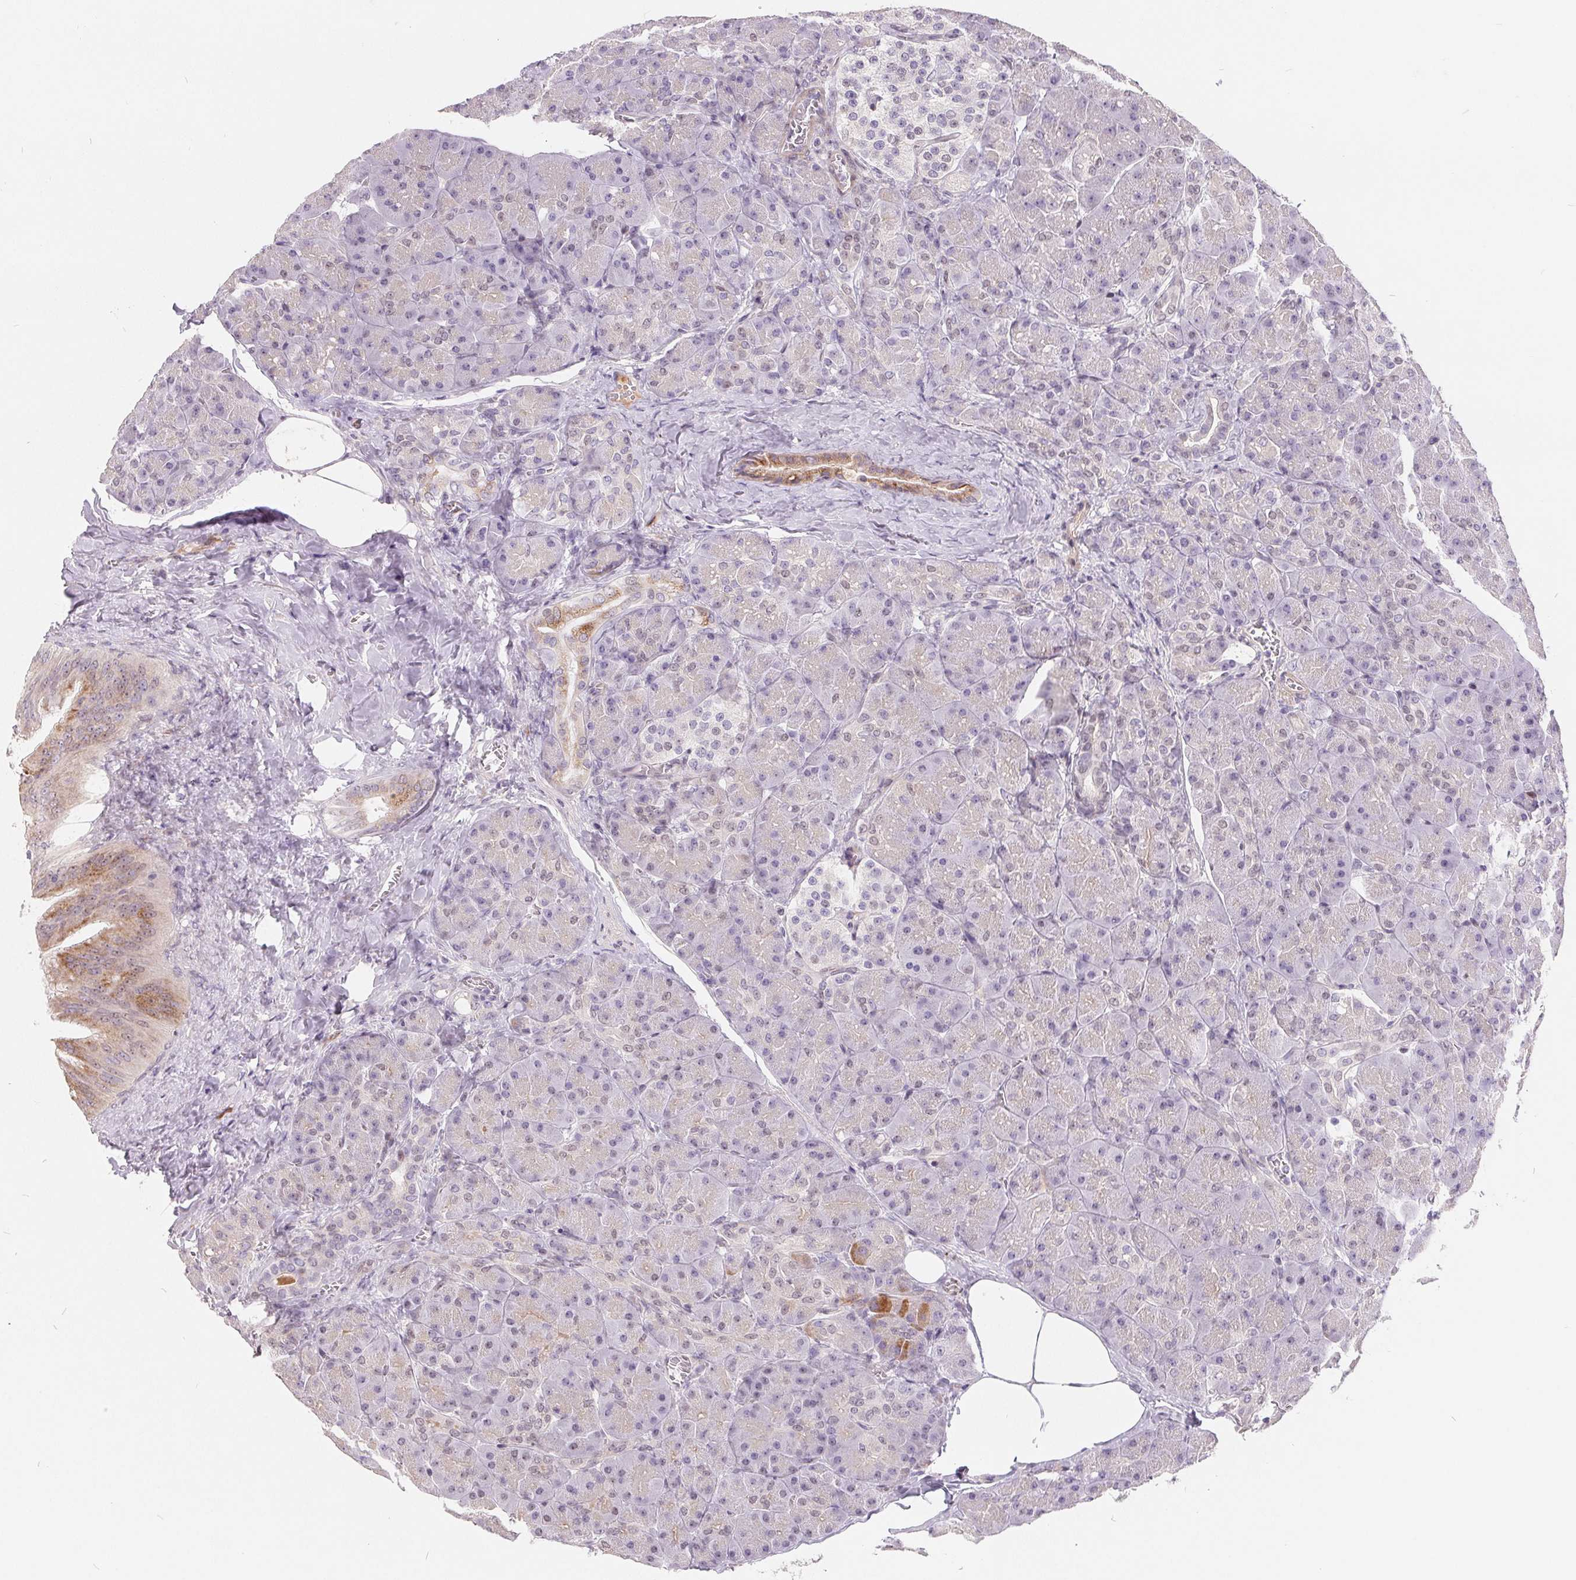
{"staining": {"intensity": "moderate", "quantity": "<25%", "location": "cytoplasmic/membranous"}, "tissue": "pancreas", "cell_type": "Exocrine glandular cells", "image_type": "normal", "snomed": [{"axis": "morphology", "description": "Normal tissue, NOS"}, {"axis": "topography", "description": "Pancreas"}], "caption": "Immunohistochemistry staining of normal pancreas, which exhibits low levels of moderate cytoplasmic/membranous expression in approximately <25% of exocrine glandular cells indicating moderate cytoplasmic/membranous protein positivity. The staining was performed using DAB (brown) for protein detection and nuclei were counterstained in hematoxylin (blue).", "gene": "NRG2", "patient": {"sex": "male", "age": 55}}